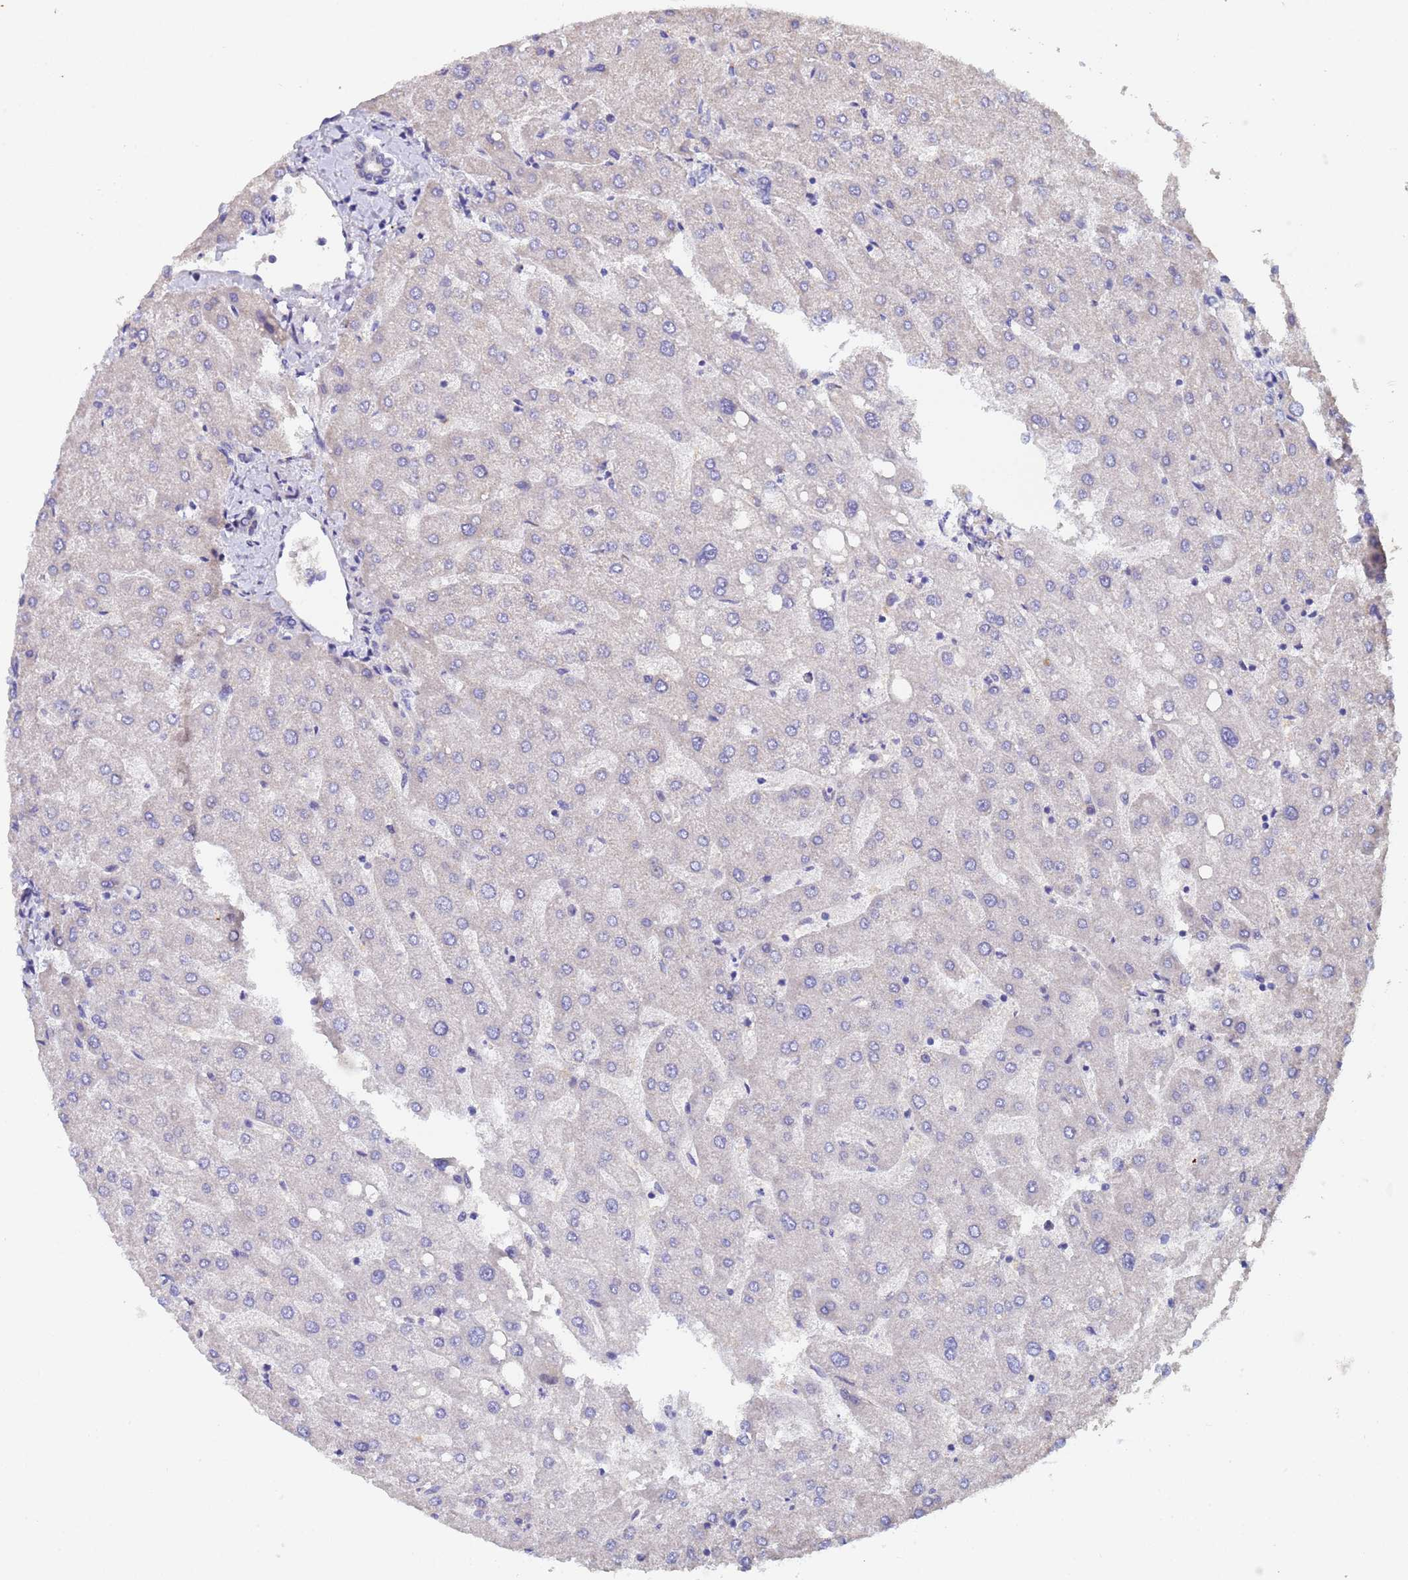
{"staining": {"intensity": "negative", "quantity": "none", "location": "none"}, "tissue": "liver", "cell_type": "Cholangiocytes", "image_type": "normal", "snomed": [{"axis": "morphology", "description": "Normal tissue, NOS"}, {"axis": "topography", "description": "Liver"}], "caption": "DAB (3,3'-diaminobenzidine) immunohistochemical staining of unremarkable liver reveals no significant expression in cholangiocytes. Brightfield microscopy of IHC stained with DAB (3,3'-diaminobenzidine) (brown) and hematoxylin (blue), captured at high magnification.", "gene": "IHO1", "patient": {"sex": "male", "age": 67}}